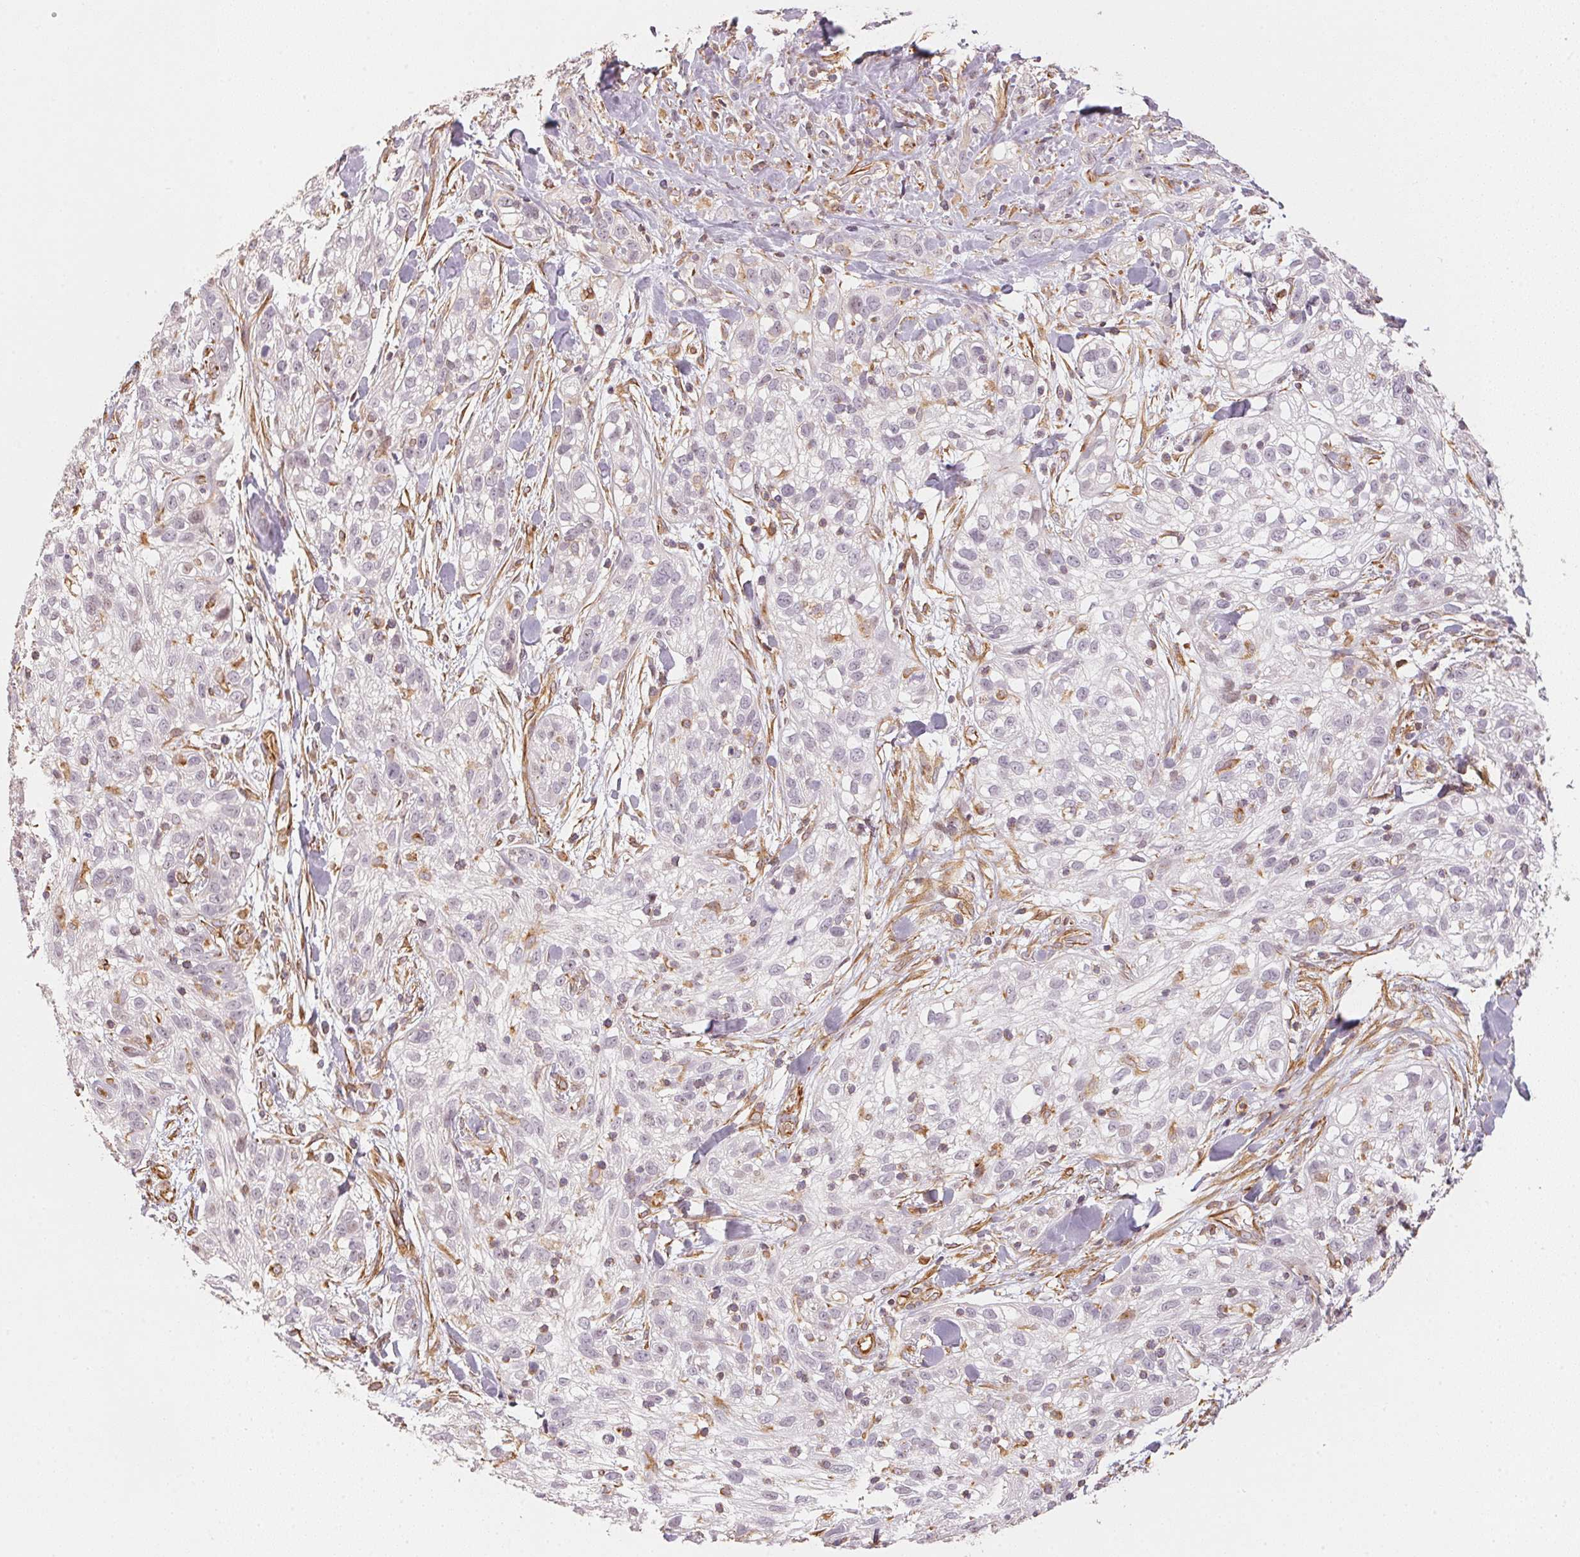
{"staining": {"intensity": "negative", "quantity": "none", "location": "none"}, "tissue": "skin cancer", "cell_type": "Tumor cells", "image_type": "cancer", "snomed": [{"axis": "morphology", "description": "Squamous cell carcinoma, NOS"}, {"axis": "topography", "description": "Skin"}], "caption": "IHC image of neoplastic tissue: human squamous cell carcinoma (skin) stained with DAB (3,3'-diaminobenzidine) exhibits no significant protein staining in tumor cells.", "gene": "FOXR2", "patient": {"sex": "male", "age": 82}}